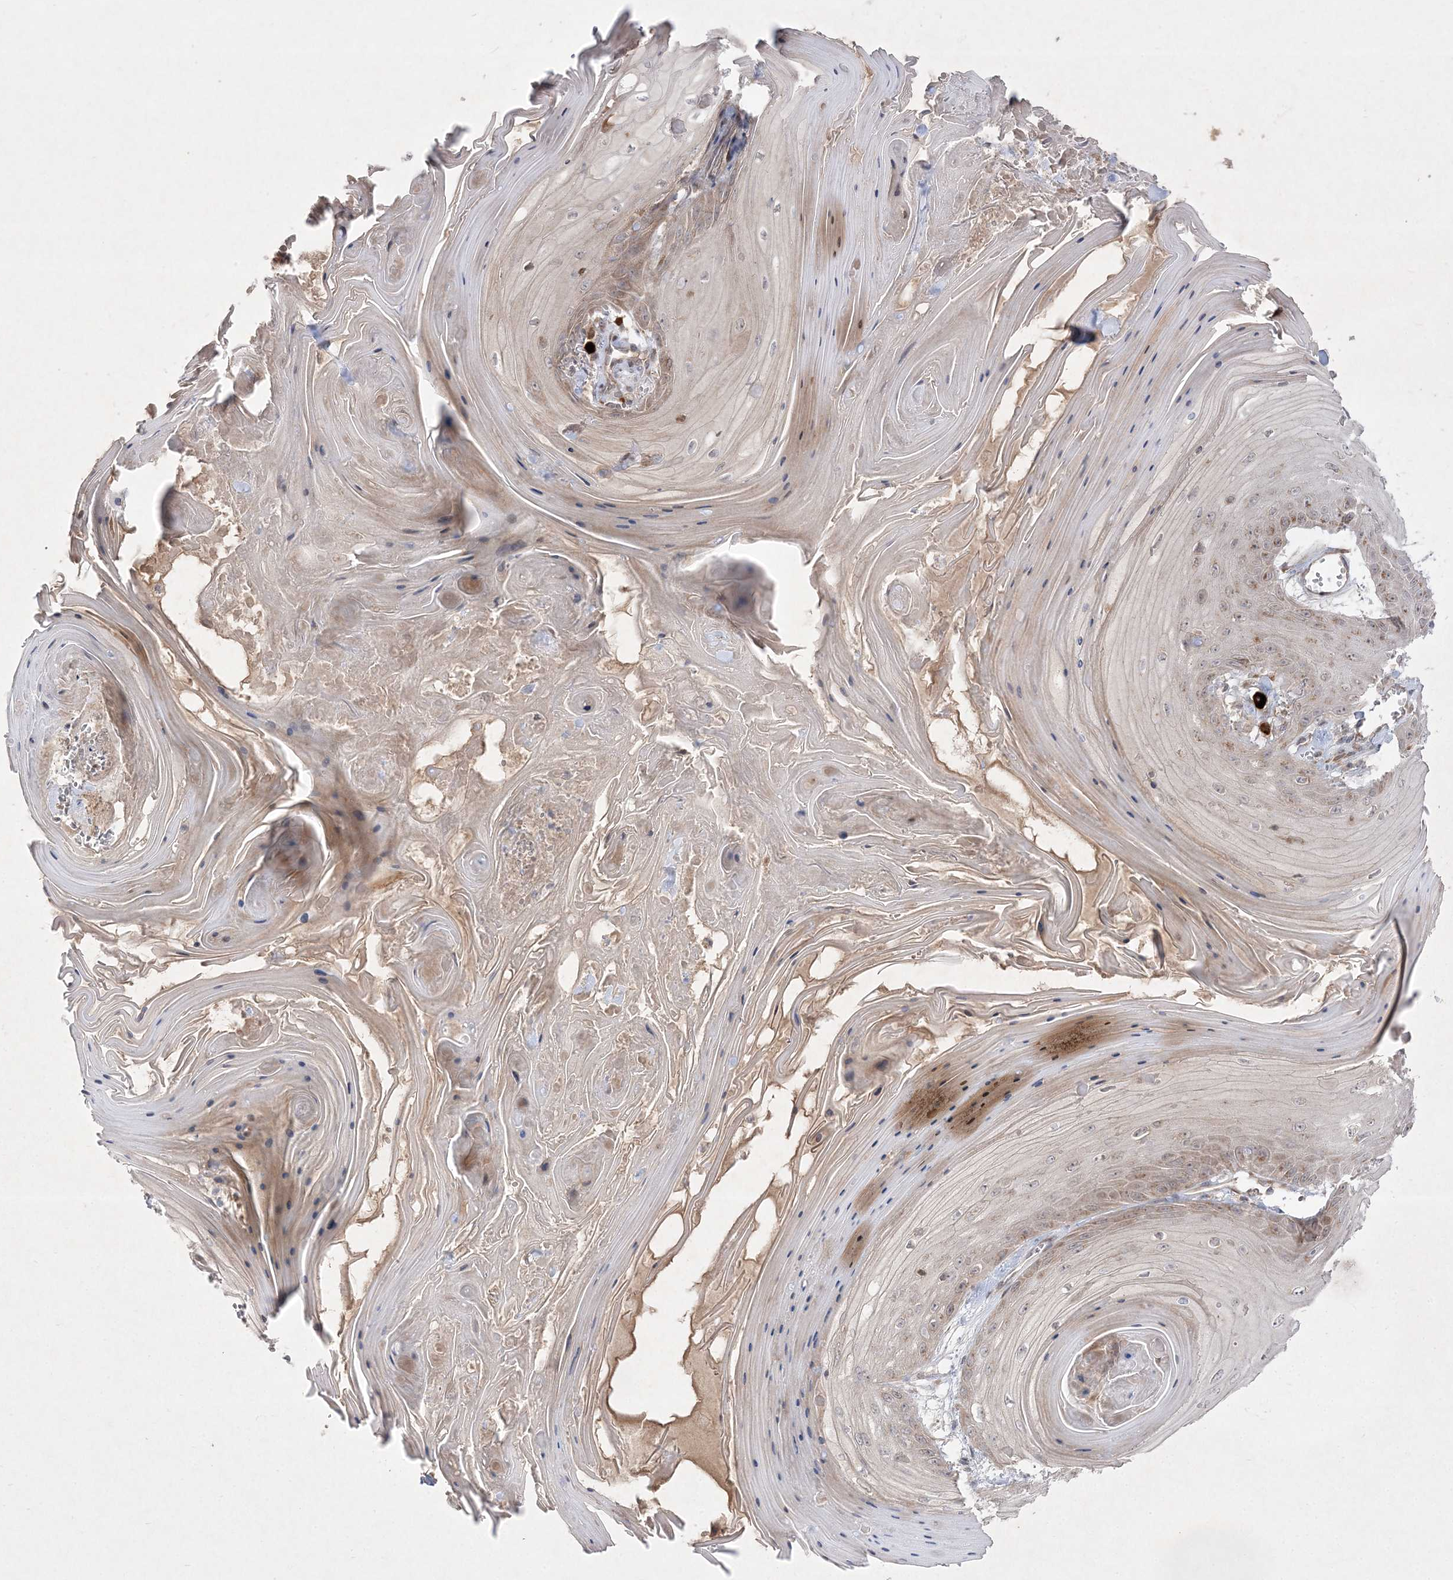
{"staining": {"intensity": "weak", "quantity": "<25%", "location": "cytoplasmic/membranous"}, "tissue": "skin cancer", "cell_type": "Tumor cells", "image_type": "cancer", "snomed": [{"axis": "morphology", "description": "Squamous cell carcinoma, NOS"}, {"axis": "topography", "description": "Skin"}], "caption": "Immunohistochemistry (IHC) micrograph of human skin cancer stained for a protein (brown), which exhibits no staining in tumor cells.", "gene": "CLNK", "patient": {"sex": "male", "age": 74}}